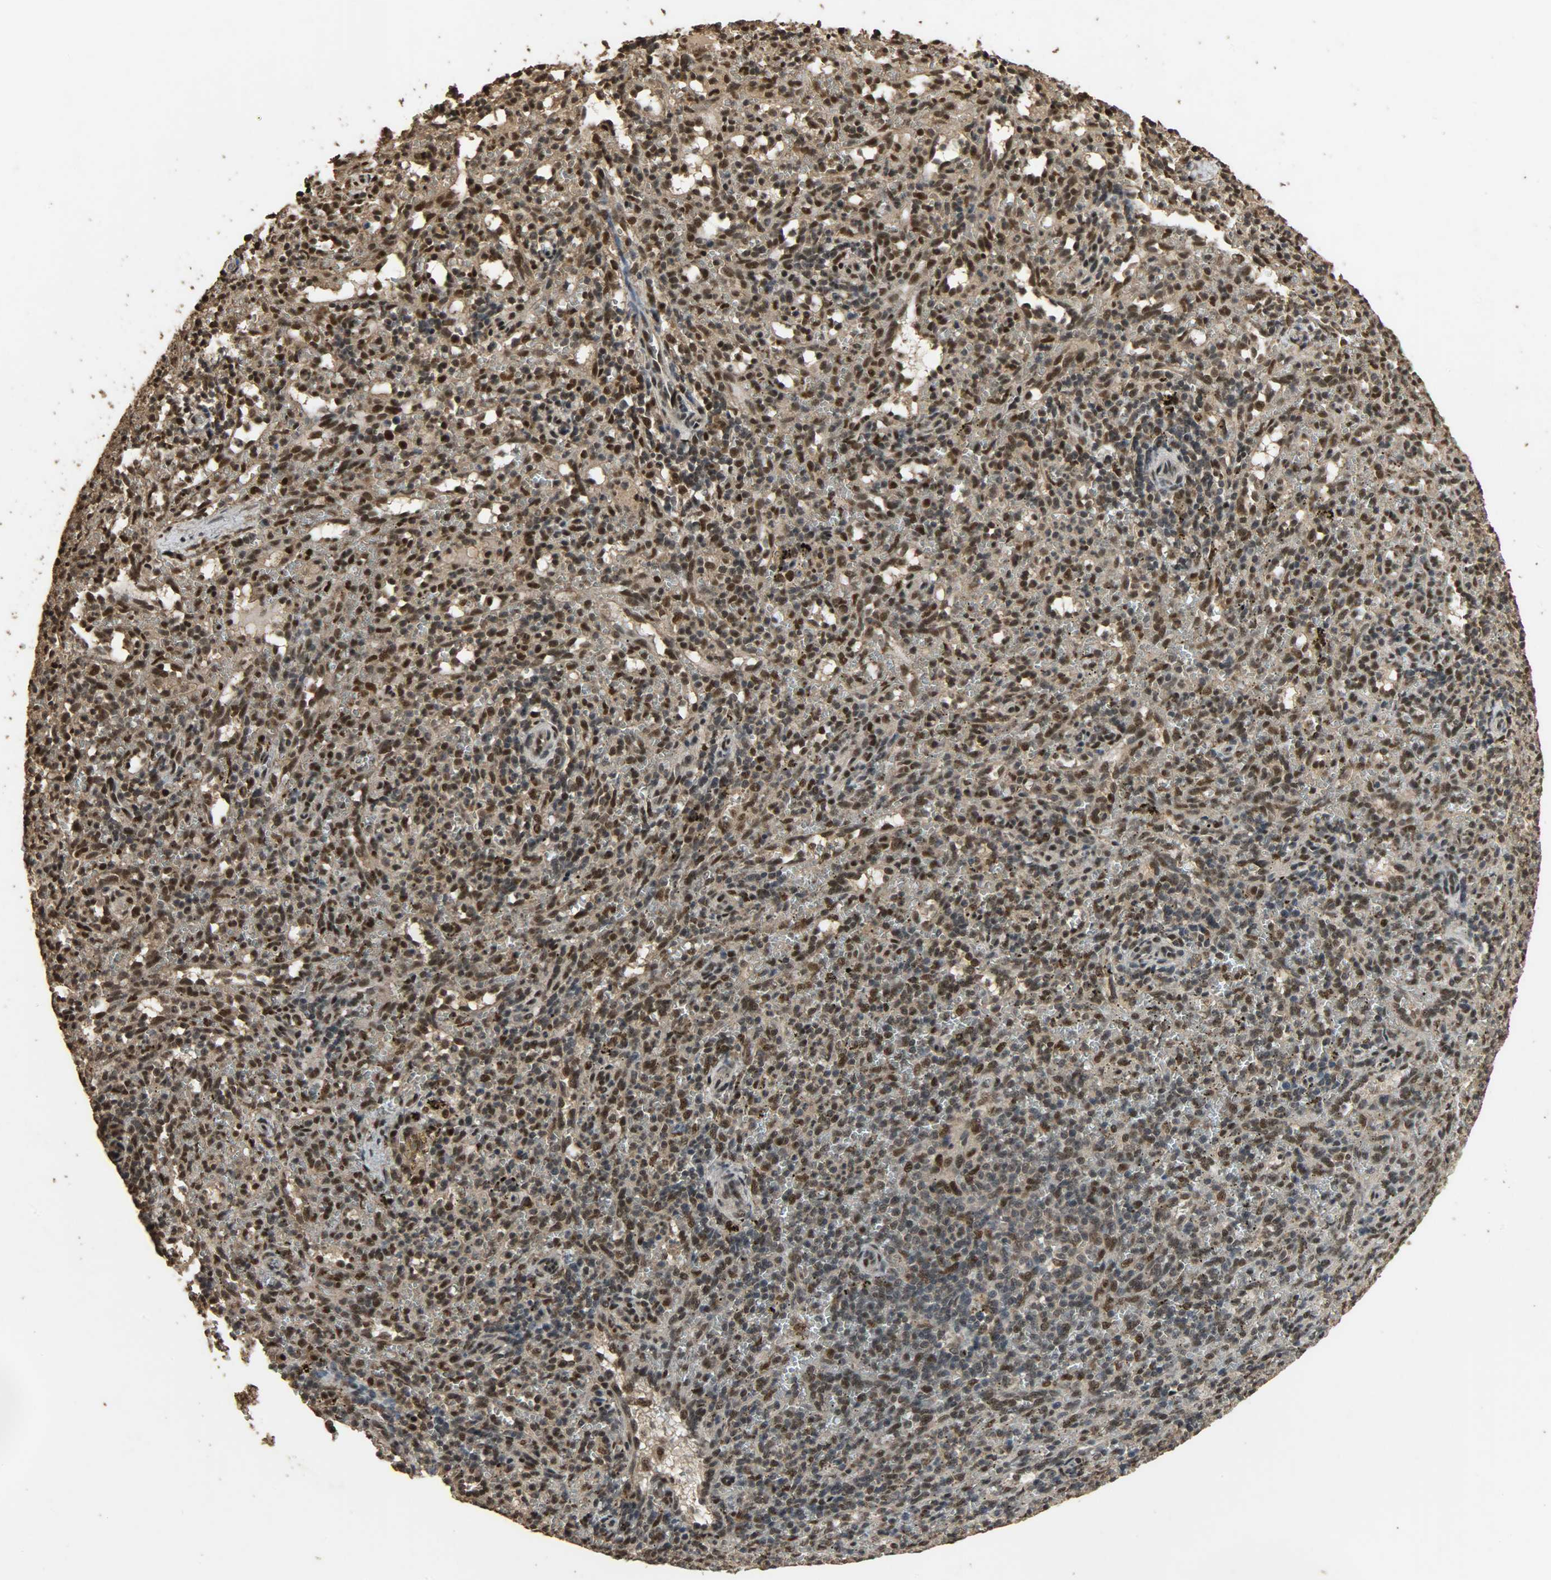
{"staining": {"intensity": "strong", "quantity": "25%-75%", "location": "nuclear"}, "tissue": "spleen", "cell_type": "Cells in red pulp", "image_type": "normal", "snomed": [{"axis": "morphology", "description": "Normal tissue, NOS"}, {"axis": "topography", "description": "Spleen"}], "caption": "Cells in red pulp display high levels of strong nuclear expression in approximately 25%-75% of cells in unremarkable human spleen.", "gene": "CCNT2", "patient": {"sex": "female", "age": 10}}